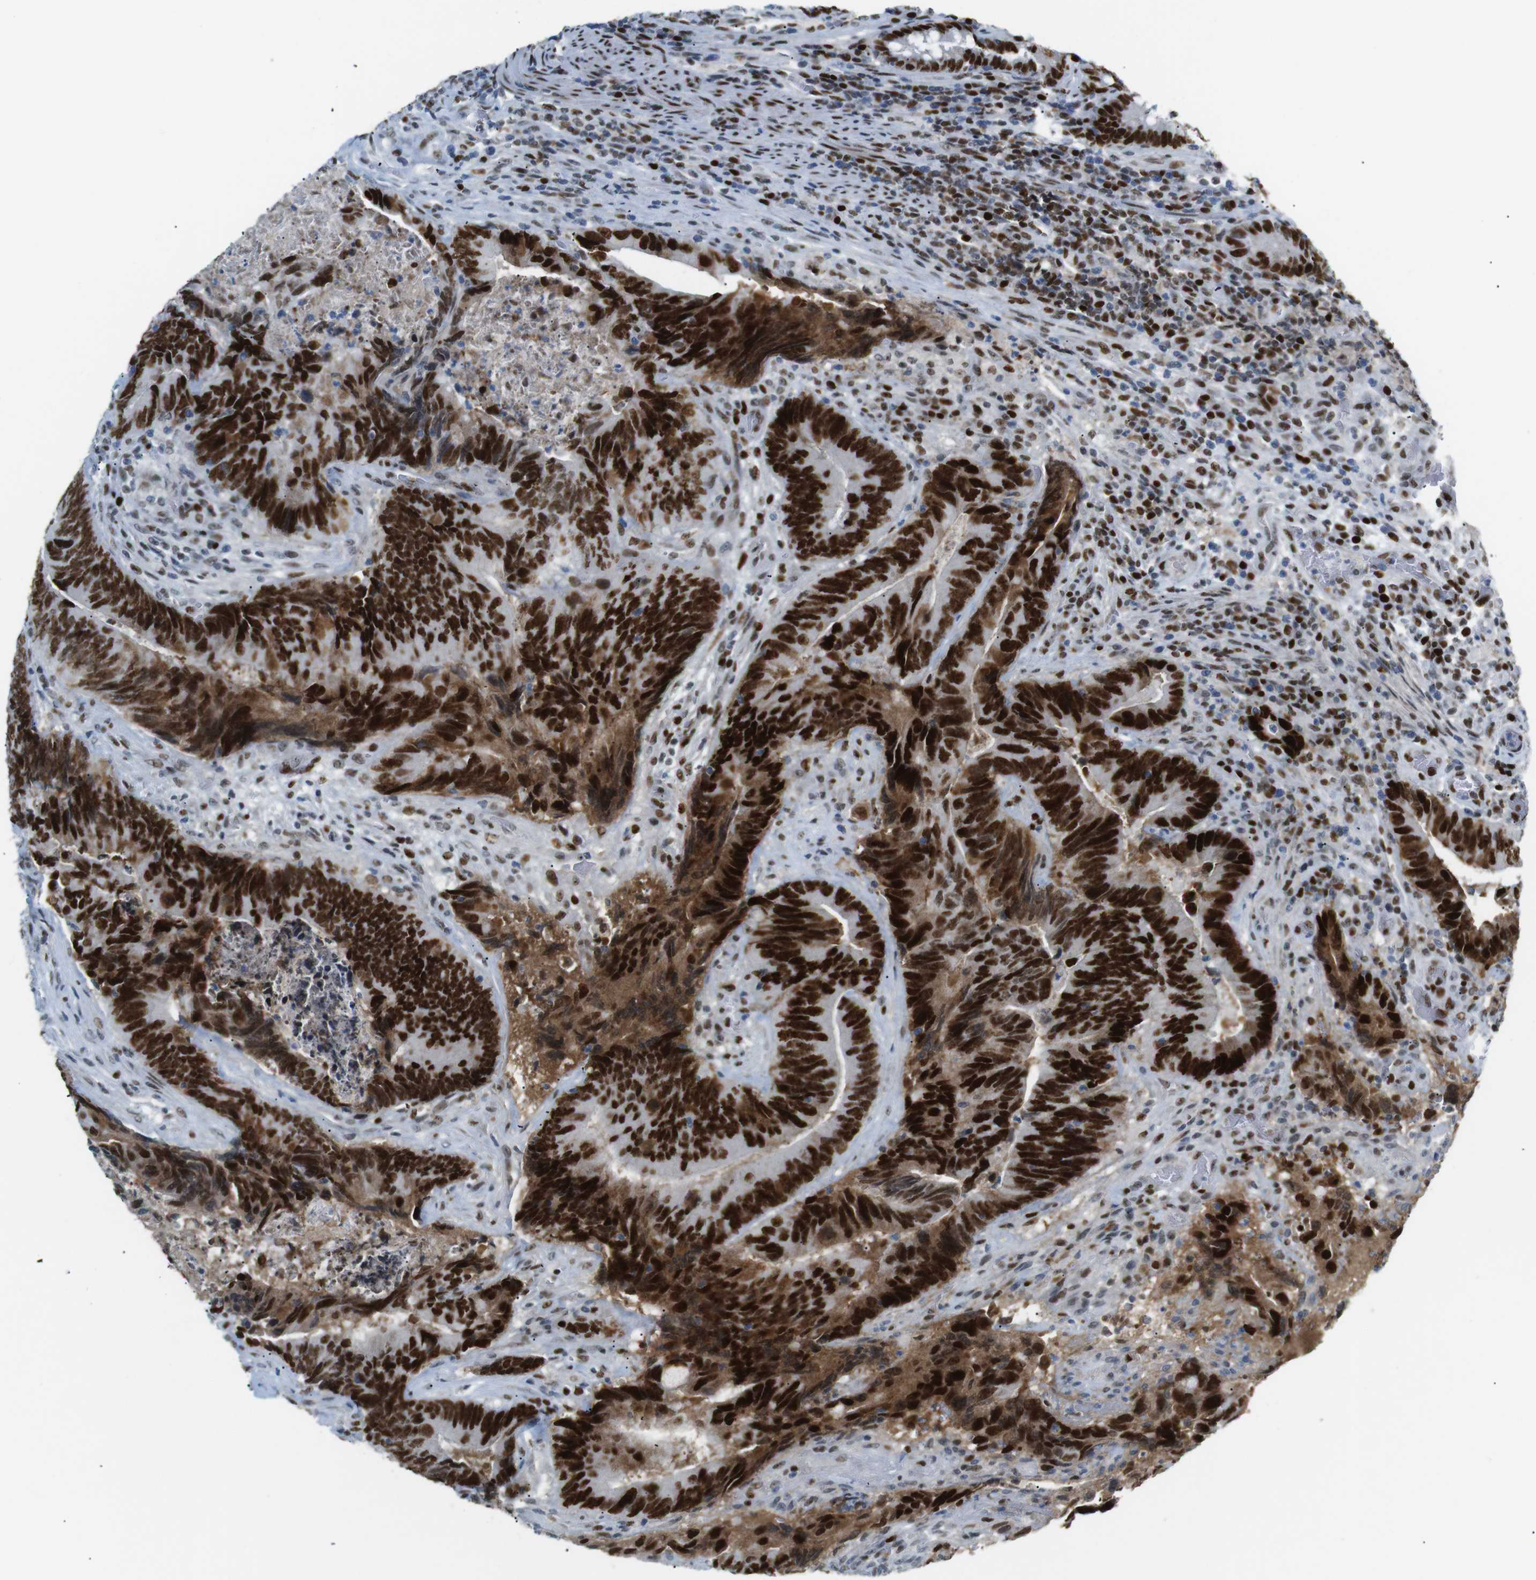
{"staining": {"intensity": "strong", "quantity": ">75%", "location": "cytoplasmic/membranous,nuclear"}, "tissue": "colorectal cancer", "cell_type": "Tumor cells", "image_type": "cancer", "snomed": [{"axis": "morphology", "description": "Normal tissue, NOS"}, {"axis": "morphology", "description": "Adenocarcinoma, NOS"}, {"axis": "topography", "description": "Colon"}], "caption": "Colorectal cancer was stained to show a protein in brown. There is high levels of strong cytoplasmic/membranous and nuclear expression in about >75% of tumor cells.", "gene": "RIOX2", "patient": {"sex": "male", "age": 56}}